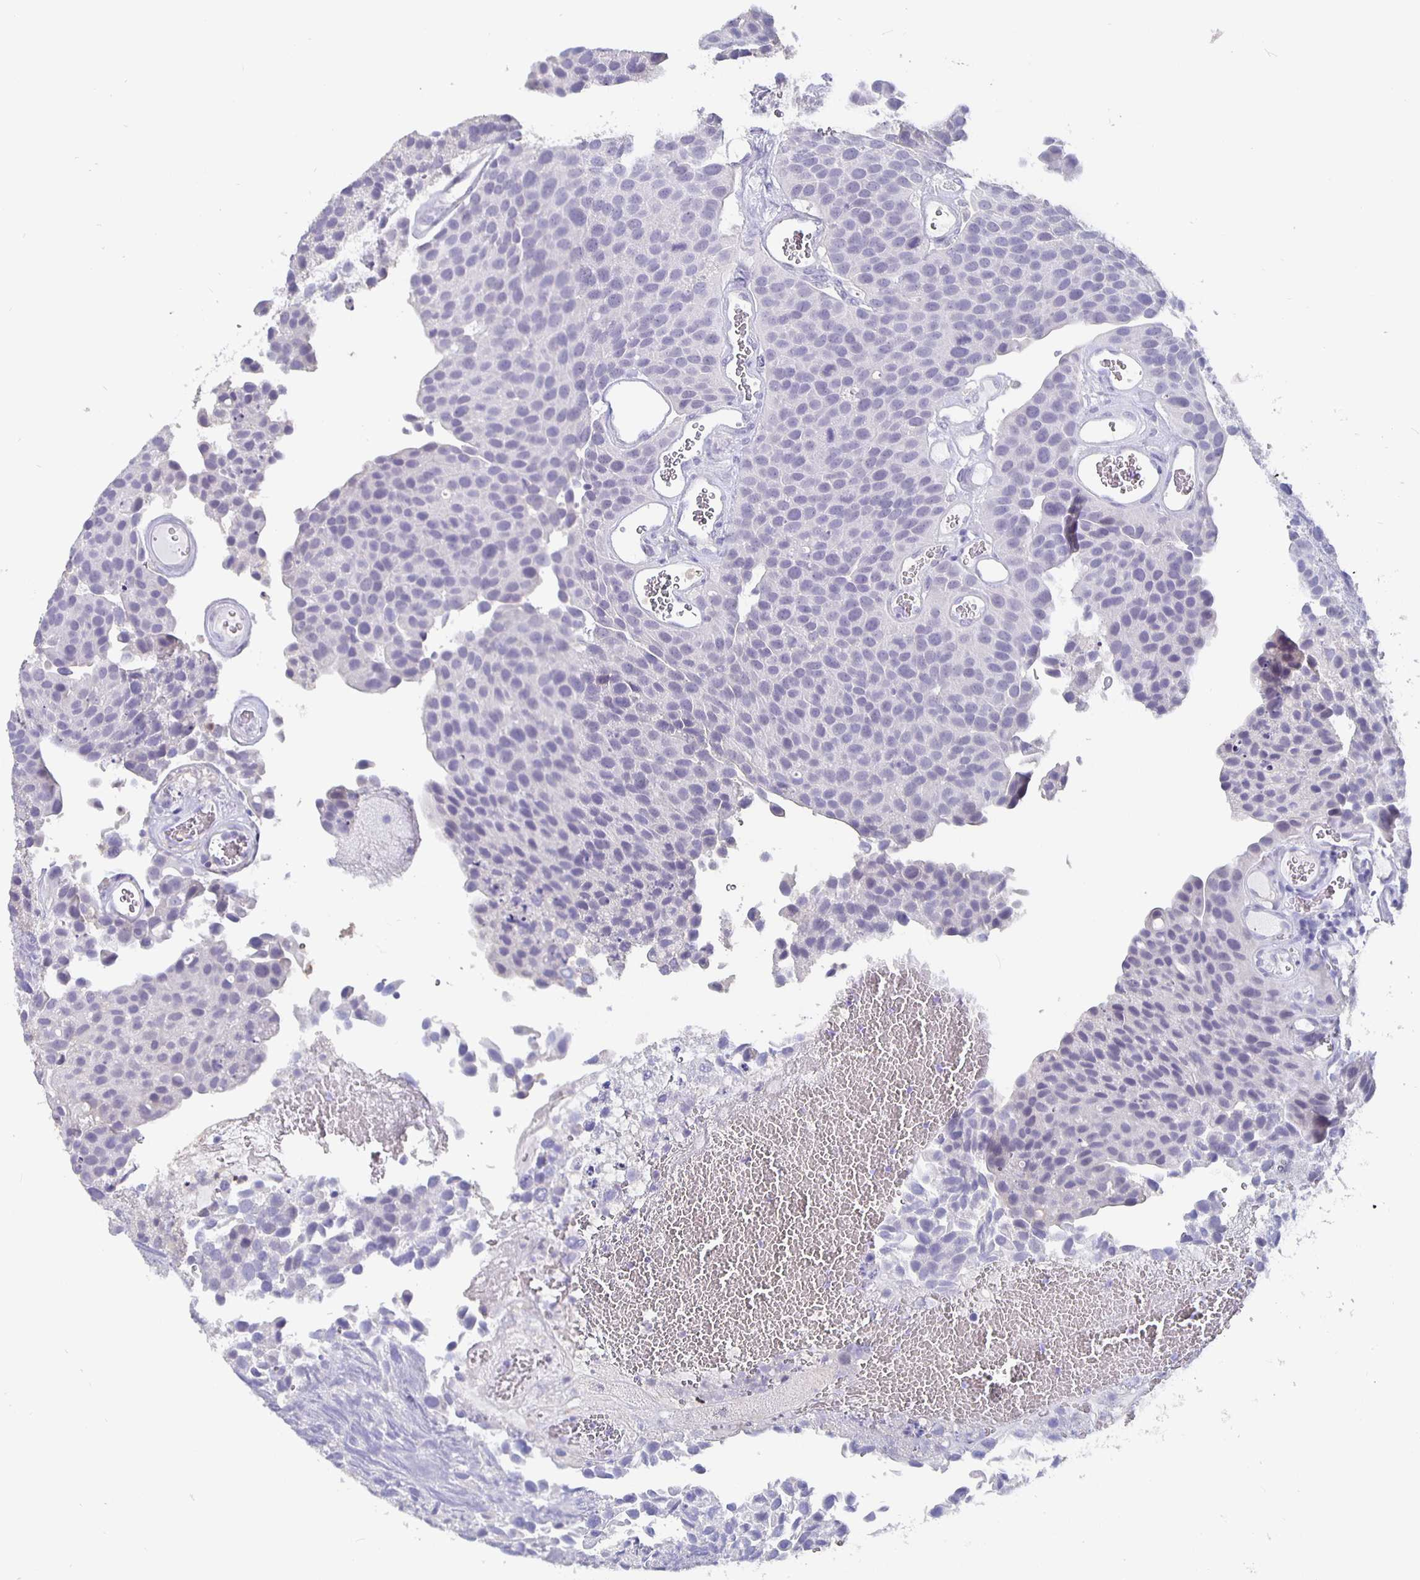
{"staining": {"intensity": "negative", "quantity": "none", "location": "none"}, "tissue": "urothelial cancer", "cell_type": "Tumor cells", "image_type": "cancer", "snomed": [{"axis": "morphology", "description": "Urothelial carcinoma, Low grade"}, {"axis": "topography", "description": "Urinary bladder"}], "caption": "Immunohistochemistry micrograph of neoplastic tissue: urothelial carcinoma (low-grade) stained with DAB exhibits no significant protein expression in tumor cells.", "gene": "GPX4", "patient": {"sex": "female", "age": 69}}